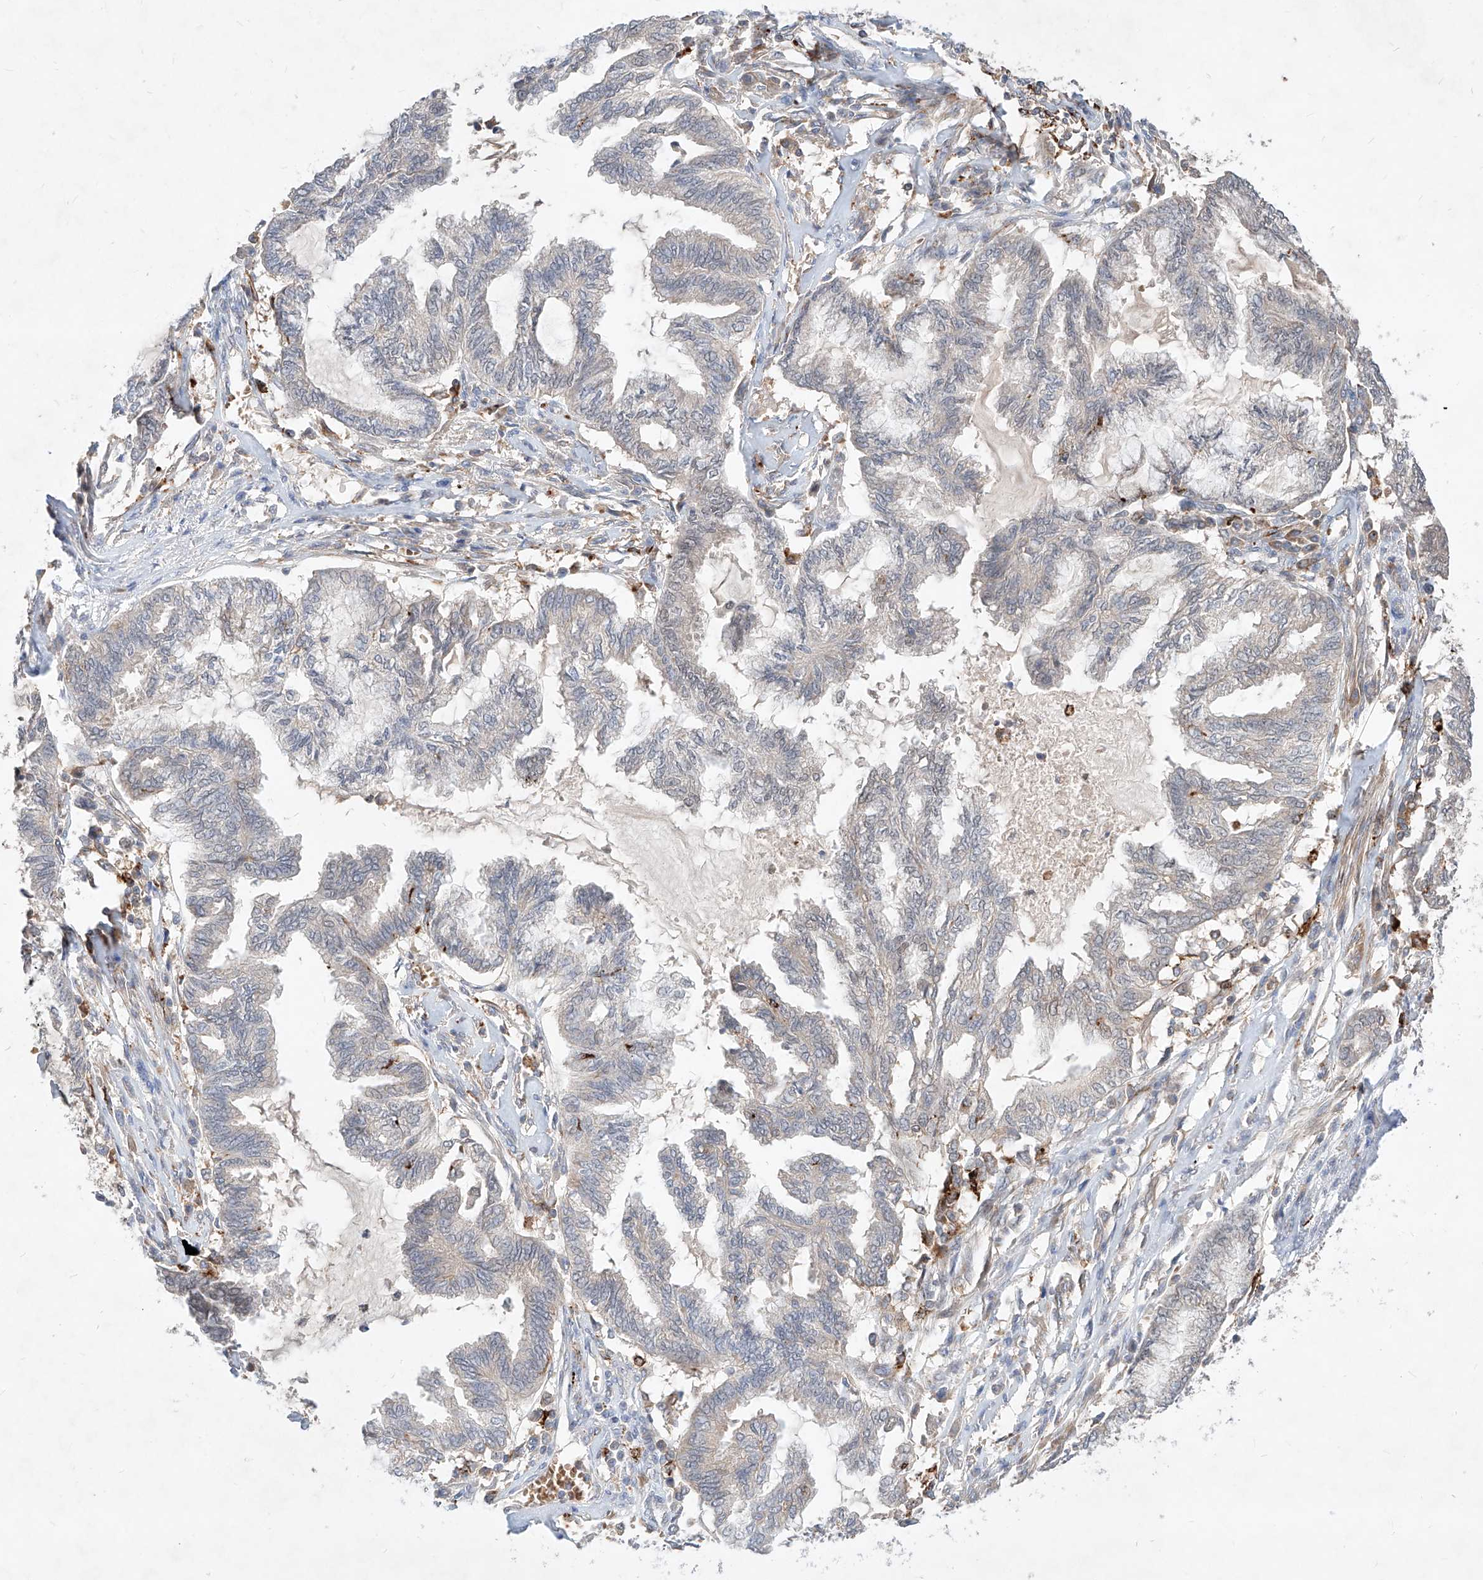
{"staining": {"intensity": "negative", "quantity": "none", "location": "none"}, "tissue": "endometrial cancer", "cell_type": "Tumor cells", "image_type": "cancer", "snomed": [{"axis": "morphology", "description": "Adenocarcinoma, NOS"}, {"axis": "topography", "description": "Endometrium"}], "caption": "An image of endometrial cancer (adenocarcinoma) stained for a protein shows no brown staining in tumor cells.", "gene": "TSNAX", "patient": {"sex": "female", "age": 86}}